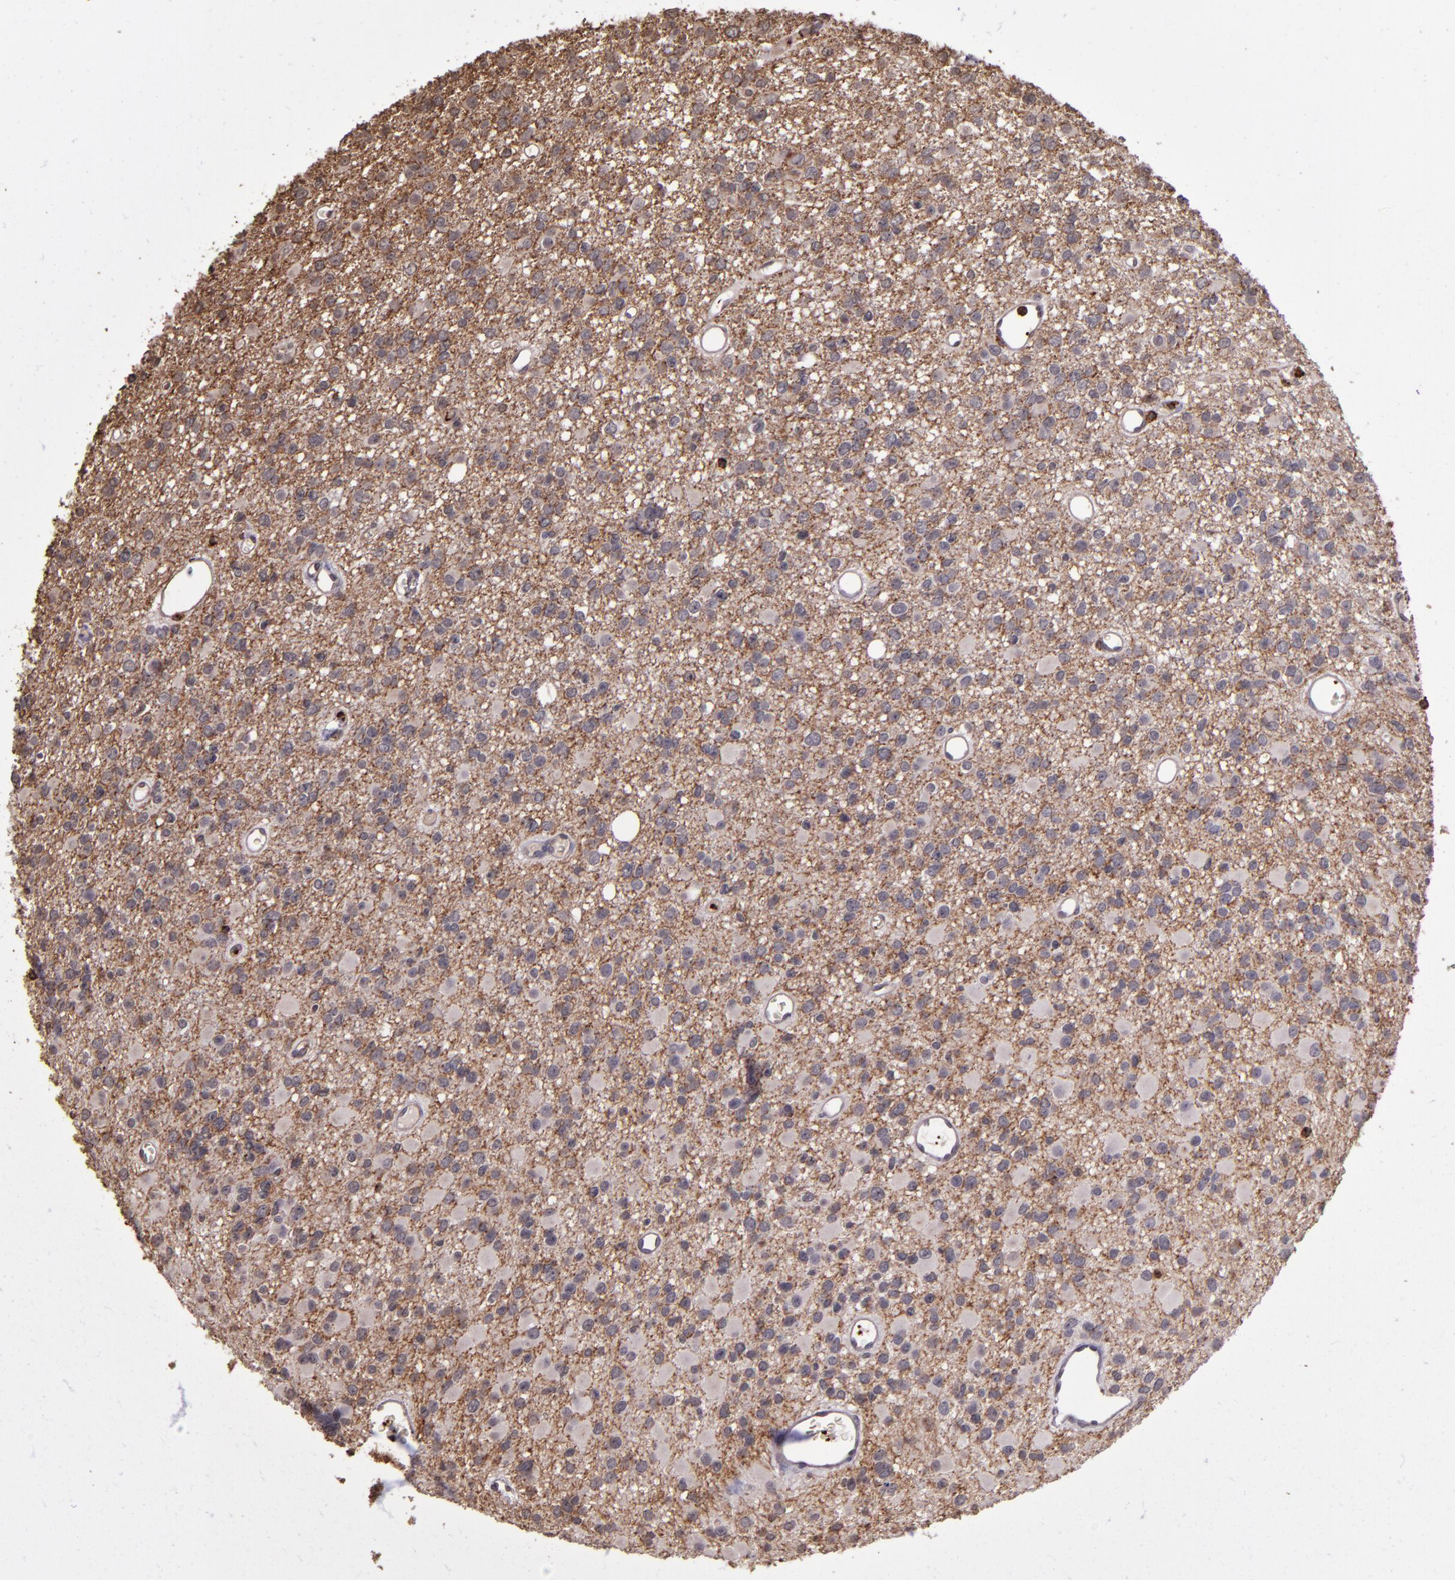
{"staining": {"intensity": "negative", "quantity": "none", "location": "none"}, "tissue": "glioma", "cell_type": "Tumor cells", "image_type": "cancer", "snomed": [{"axis": "morphology", "description": "Glioma, malignant, Low grade"}, {"axis": "topography", "description": "Brain"}], "caption": "A histopathology image of human glioma is negative for staining in tumor cells. (Stains: DAB immunohistochemistry (IHC) with hematoxylin counter stain, Microscopy: brightfield microscopy at high magnification).", "gene": "SLC2A3", "patient": {"sex": "male", "age": 42}}